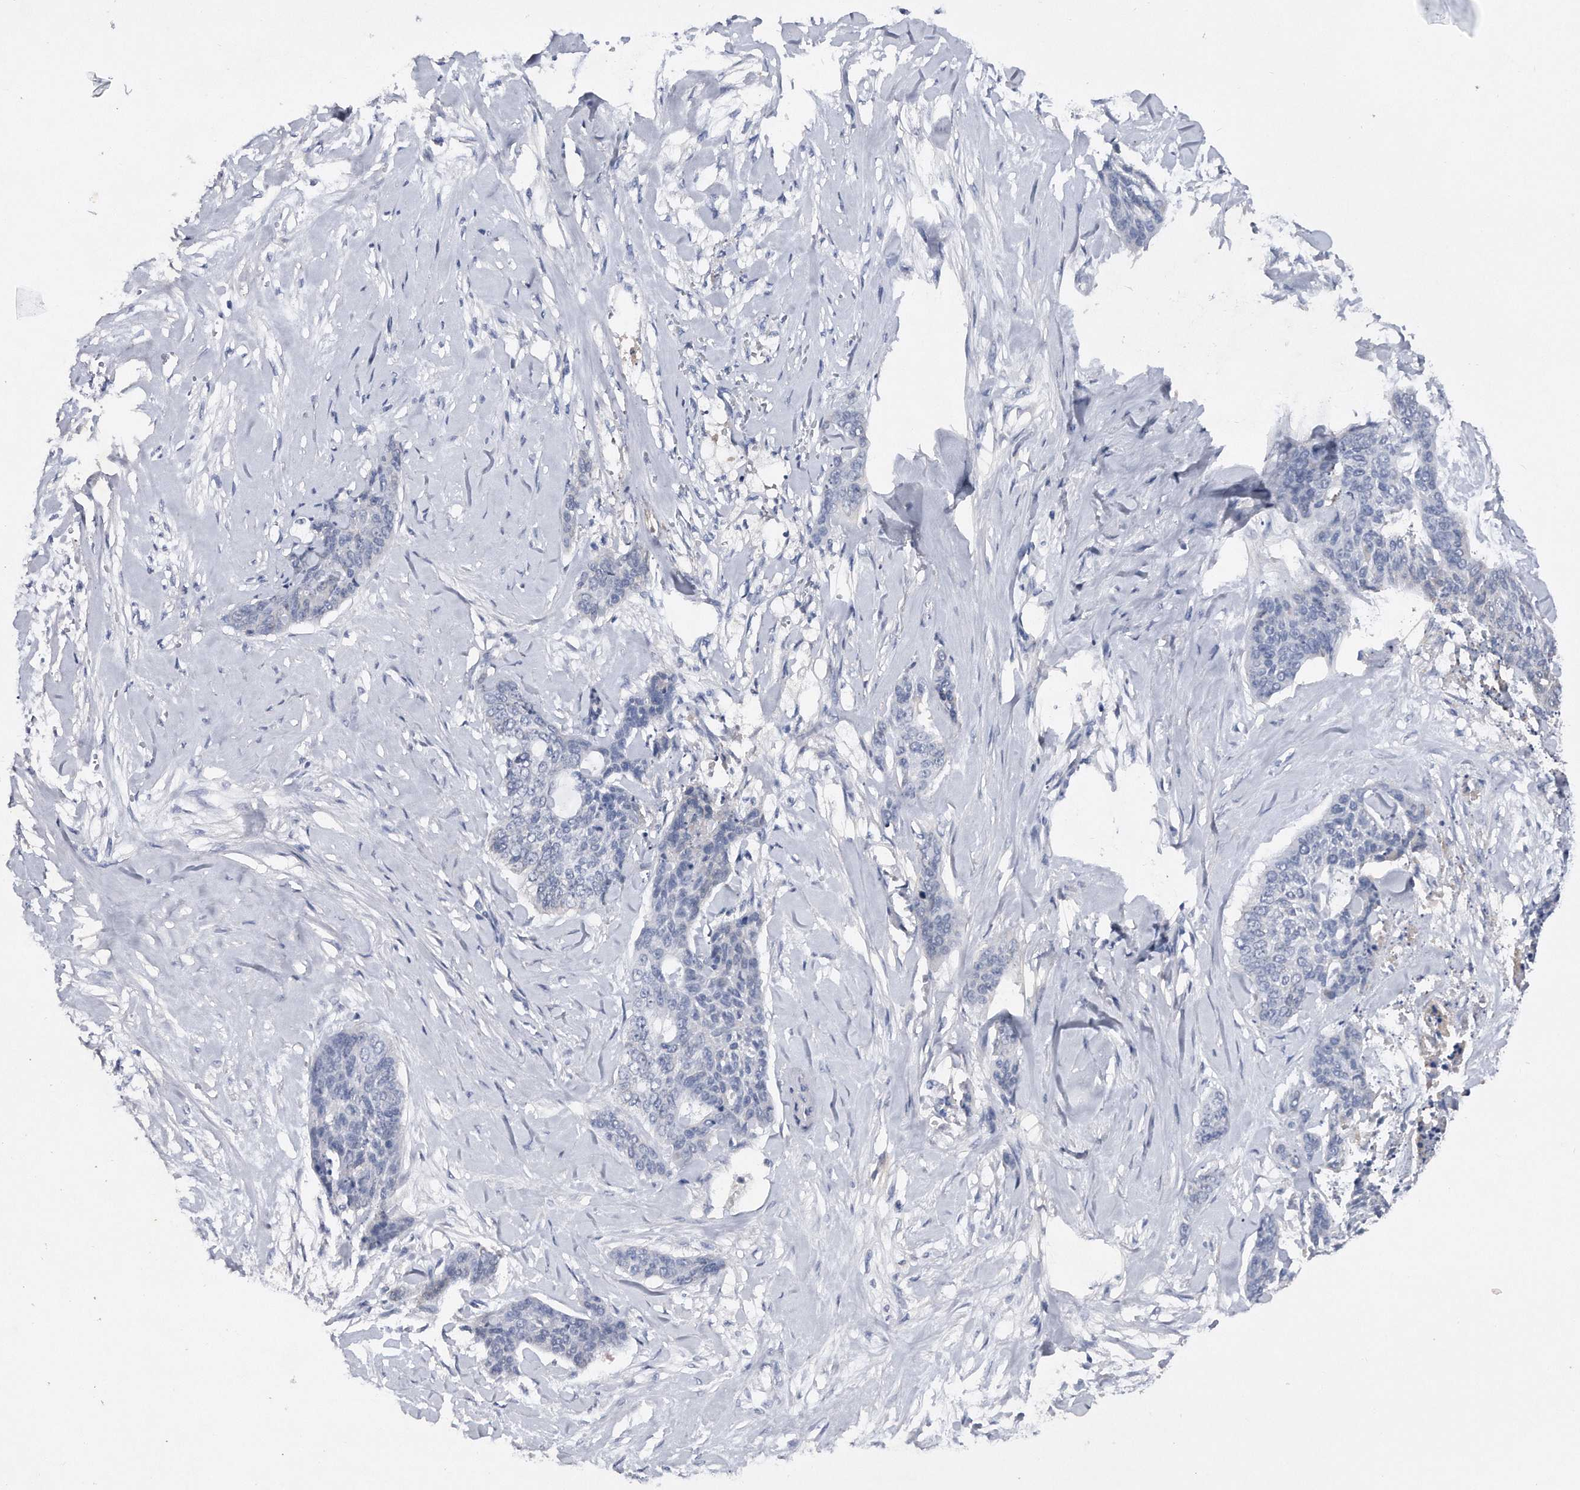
{"staining": {"intensity": "negative", "quantity": "none", "location": "none"}, "tissue": "skin cancer", "cell_type": "Tumor cells", "image_type": "cancer", "snomed": [{"axis": "morphology", "description": "Basal cell carcinoma"}, {"axis": "topography", "description": "Skin"}], "caption": "IHC of human skin basal cell carcinoma reveals no expression in tumor cells.", "gene": "ASNS", "patient": {"sex": "female", "age": 64}}